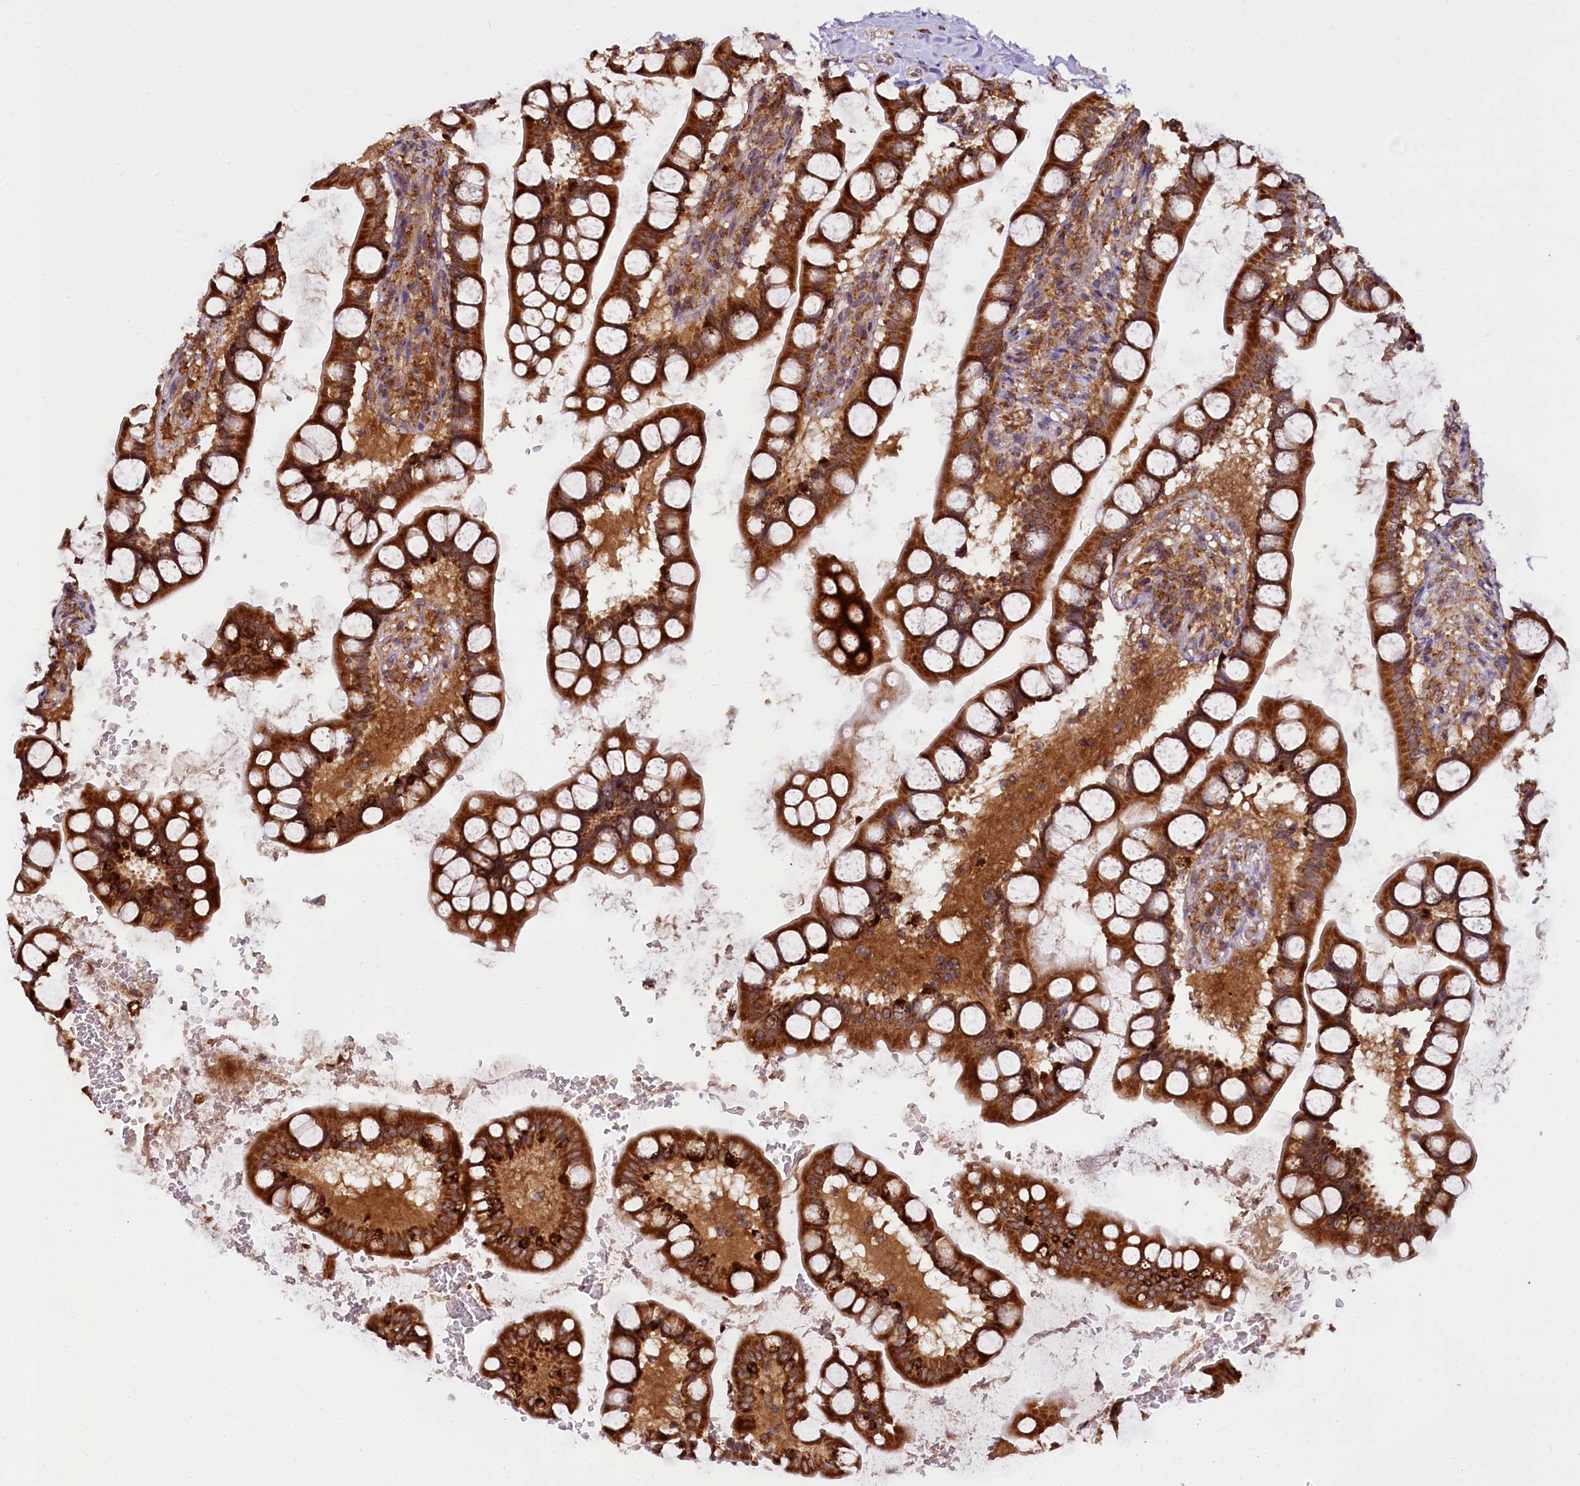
{"staining": {"intensity": "strong", "quantity": ">75%", "location": "cytoplasmic/membranous"}, "tissue": "small intestine", "cell_type": "Glandular cells", "image_type": "normal", "snomed": [{"axis": "morphology", "description": "Normal tissue, NOS"}, {"axis": "topography", "description": "Small intestine"}], "caption": "Immunohistochemistry histopathology image of normal small intestine stained for a protein (brown), which displays high levels of strong cytoplasmic/membranous positivity in approximately >75% of glandular cells.", "gene": "UFM1", "patient": {"sex": "male", "age": 52}}